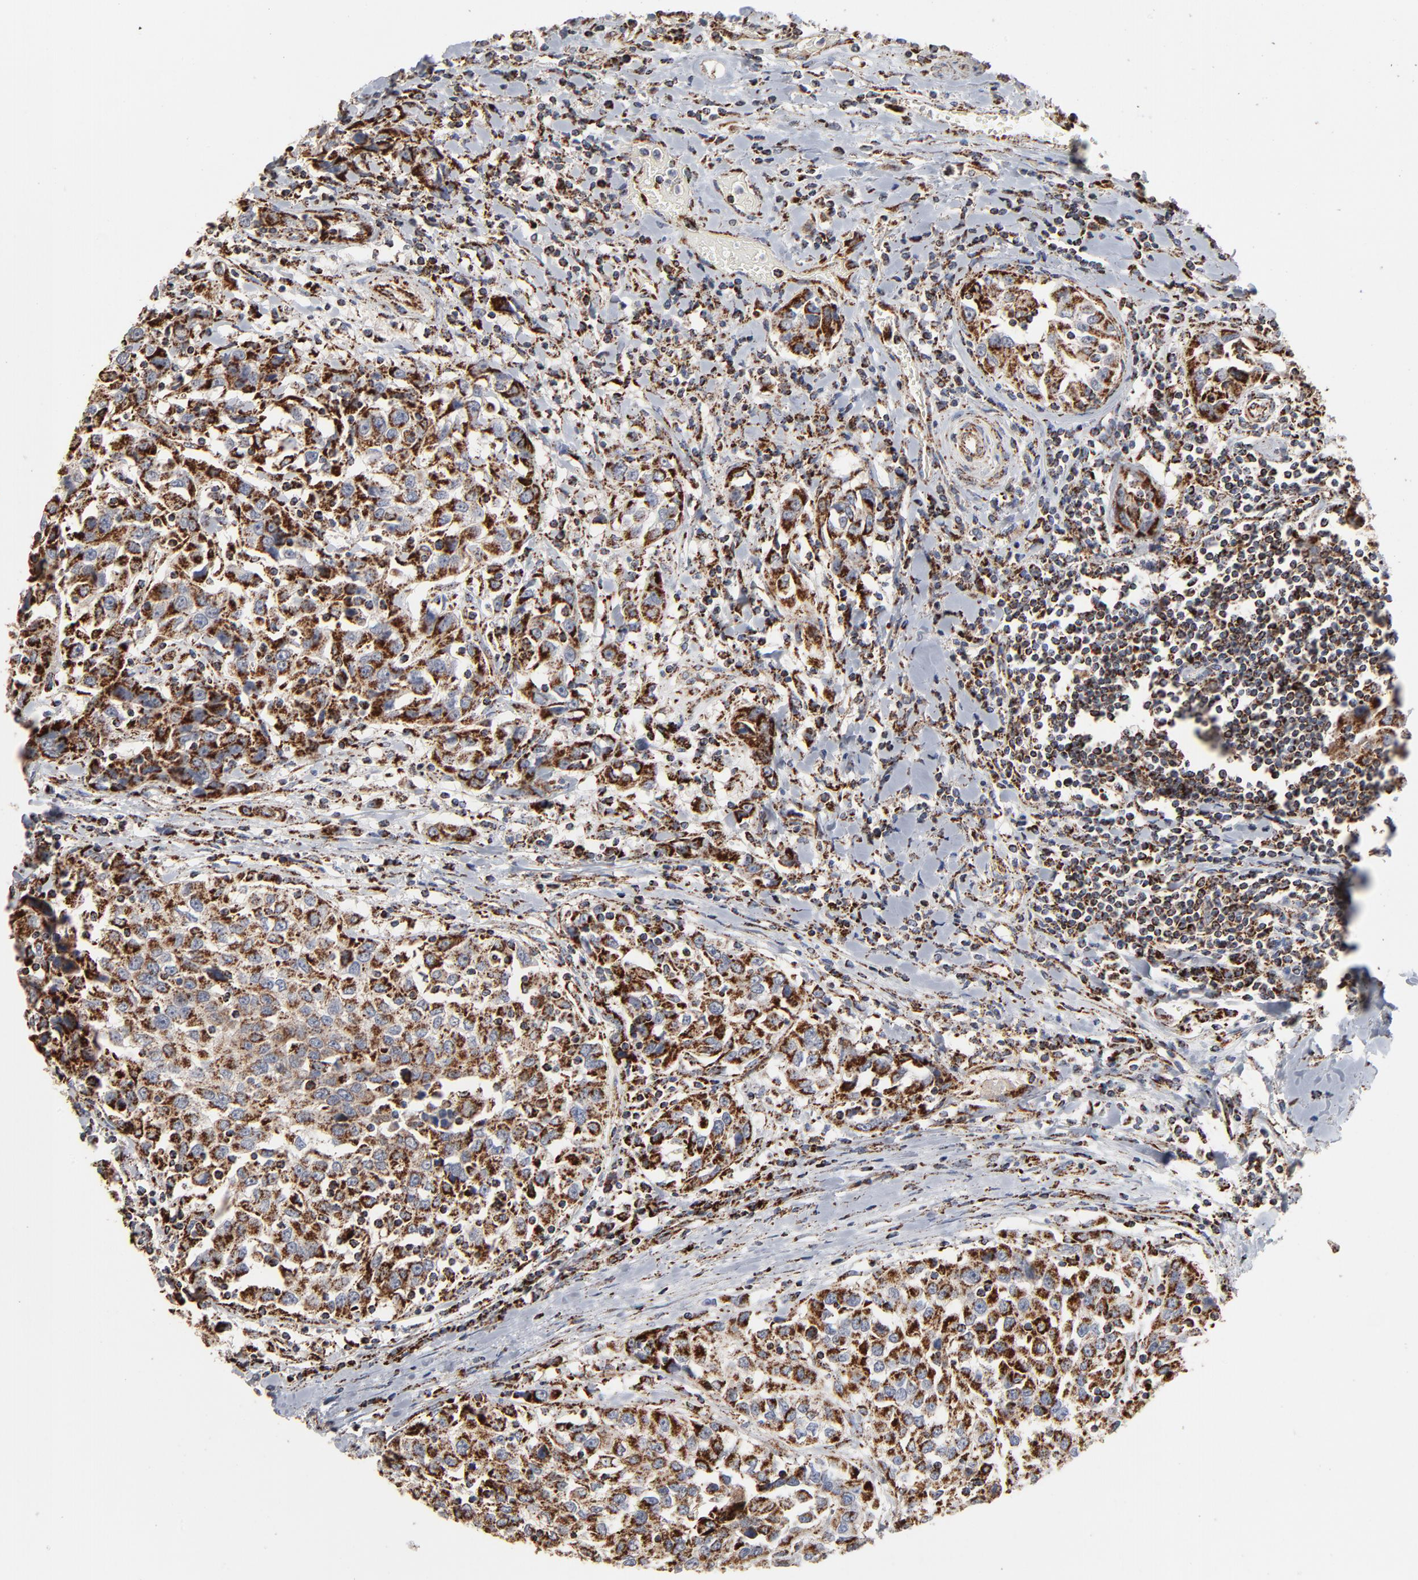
{"staining": {"intensity": "strong", "quantity": ">75%", "location": "cytoplasmic/membranous"}, "tissue": "urothelial cancer", "cell_type": "Tumor cells", "image_type": "cancer", "snomed": [{"axis": "morphology", "description": "Urothelial carcinoma, High grade"}, {"axis": "topography", "description": "Urinary bladder"}], "caption": "IHC (DAB (3,3'-diaminobenzidine)) staining of human urothelial cancer demonstrates strong cytoplasmic/membranous protein expression in about >75% of tumor cells.", "gene": "UQCRC1", "patient": {"sex": "female", "age": 80}}